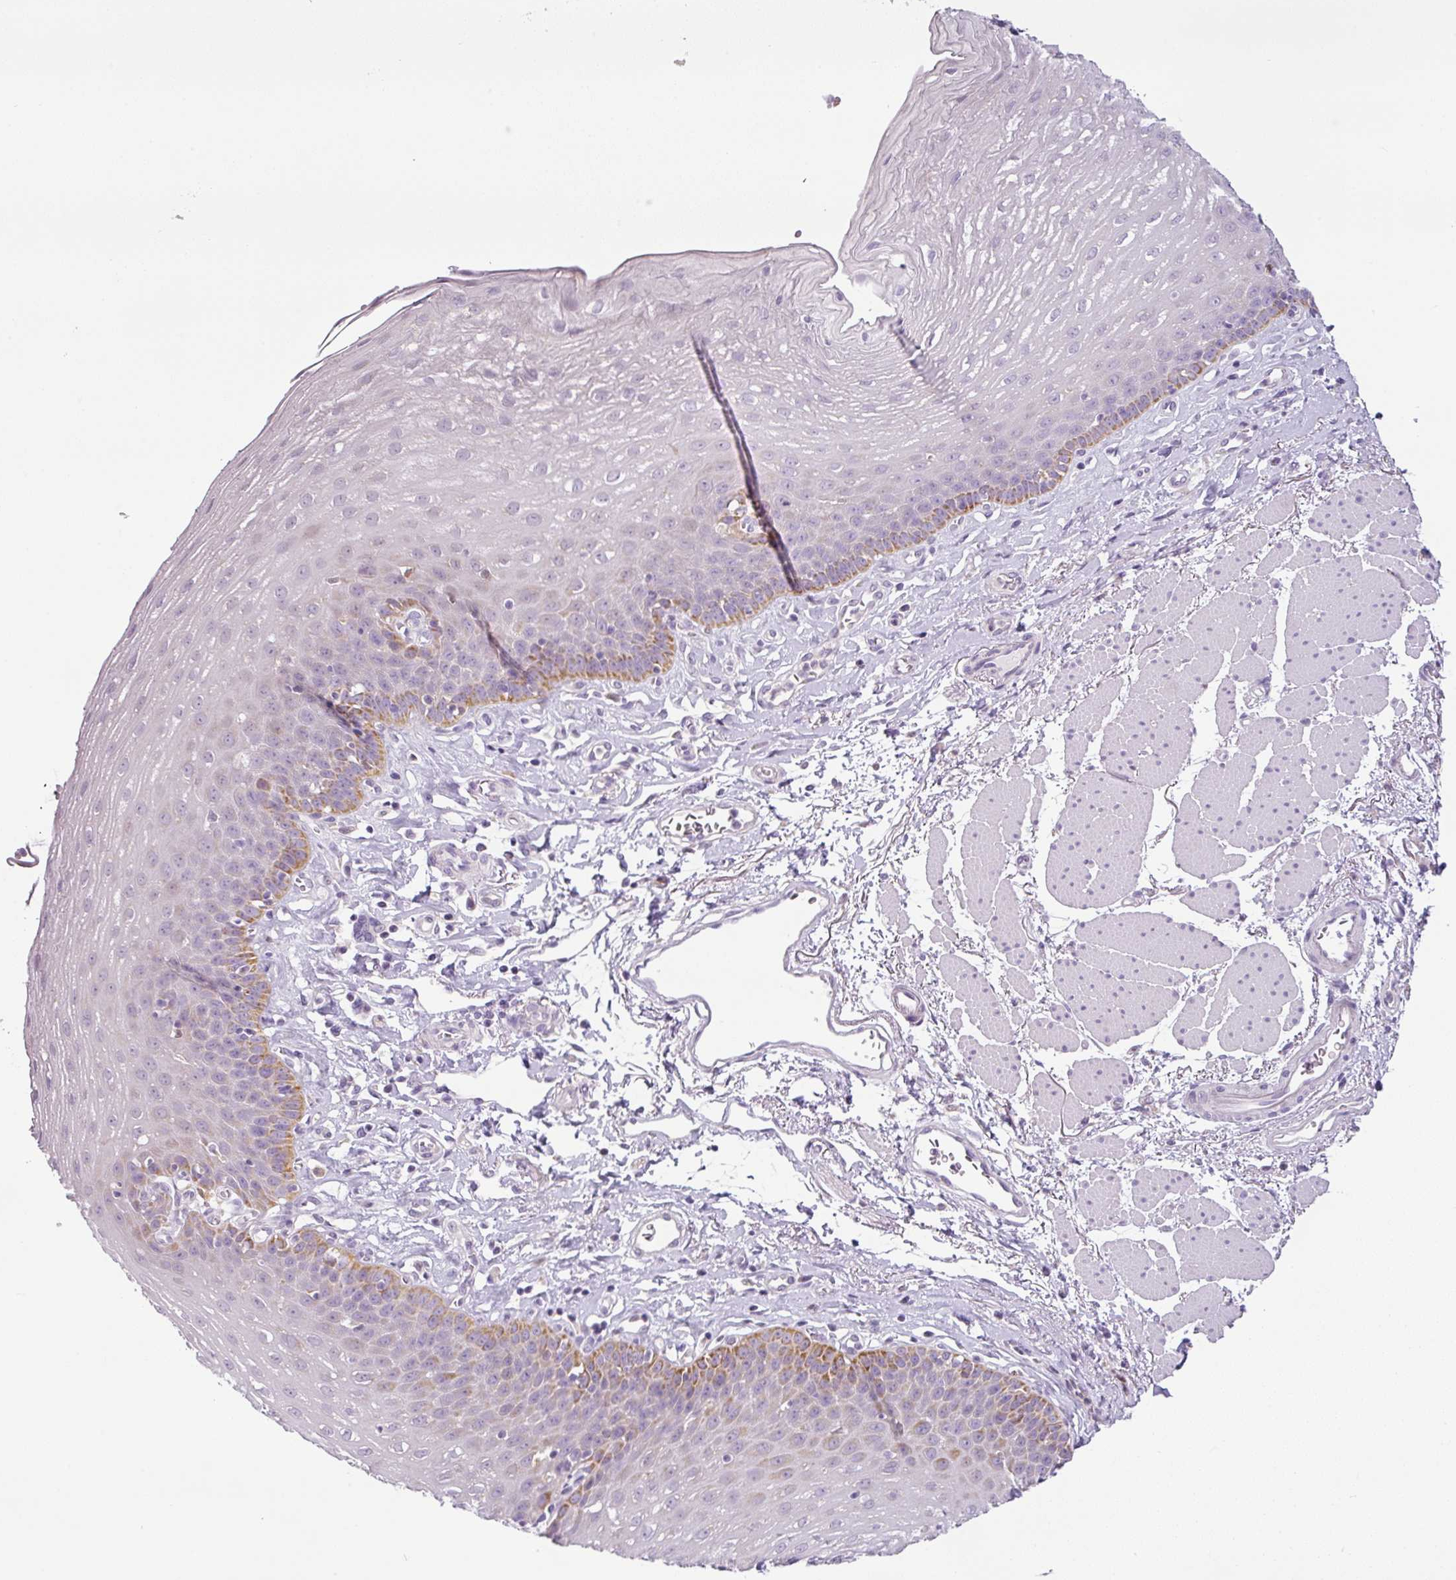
{"staining": {"intensity": "moderate", "quantity": "<25%", "location": "cytoplasmic/membranous"}, "tissue": "esophagus", "cell_type": "Squamous epithelial cells", "image_type": "normal", "snomed": [{"axis": "morphology", "description": "Normal tissue, NOS"}, {"axis": "topography", "description": "Esophagus"}], "caption": "Protein expression analysis of benign human esophagus reveals moderate cytoplasmic/membranous staining in approximately <25% of squamous epithelial cells. (DAB (3,3'-diaminobenzidine) IHC, brown staining for protein, blue staining for nuclei).", "gene": "HMCN2", "patient": {"sex": "female", "age": 81}}